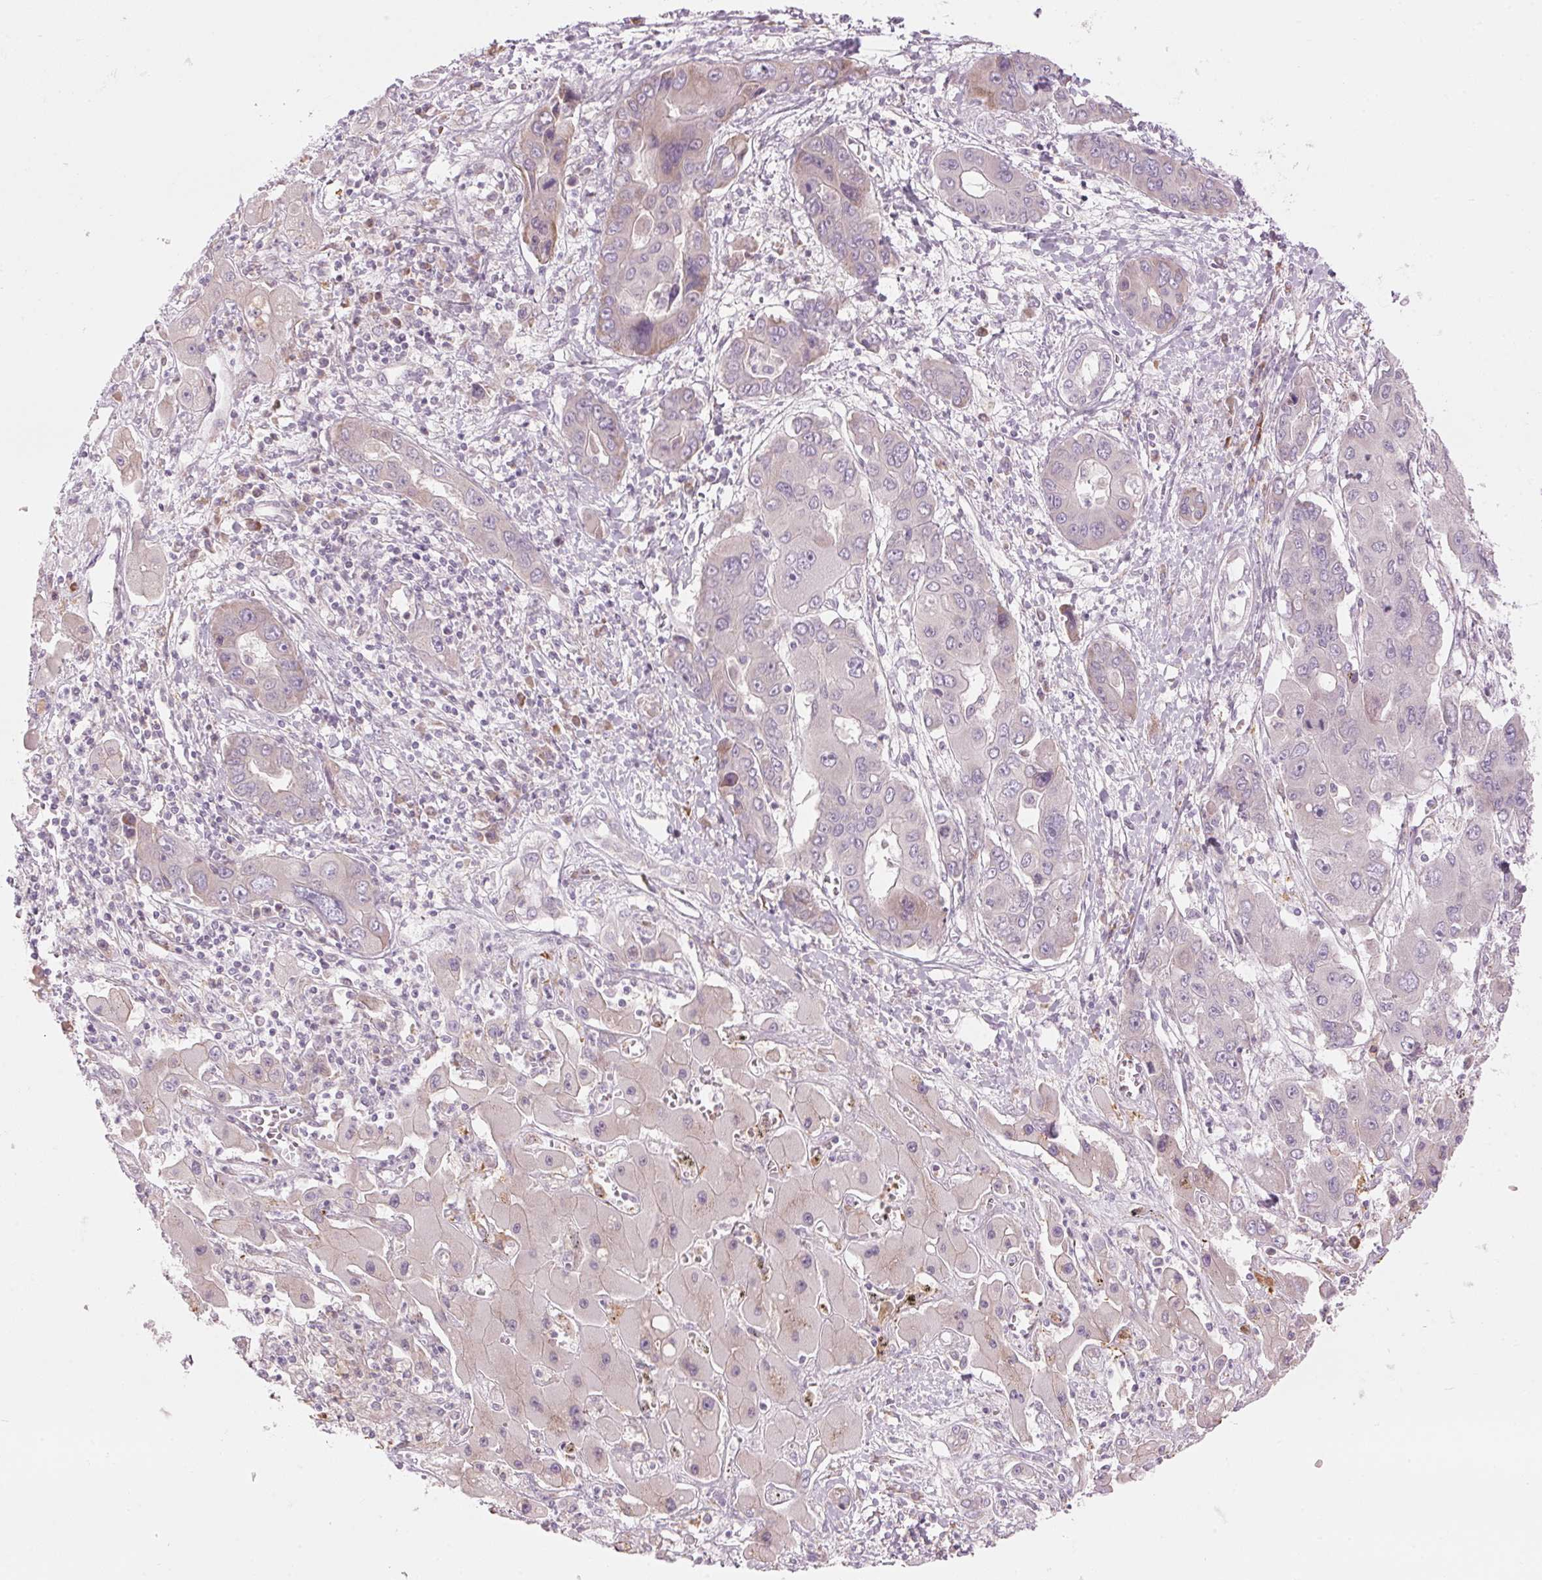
{"staining": {"intensity": "negative", "quantity": "none", "location": "none"}, "tissue": "liver cancer", "cell_type": "Tumor cells", "image_type": "cancer", "snomed": [{"axis": "morphology", "description": "Cholangiocarcinoma"}, {"axis": "topography", "description": "Liver"}], "caption": "DAB immunohistochemical staining of liver cancer displays no significant expression in tumor cells.", "gene": "GNMT", "patient": {"sex": "male", "age": 67}}